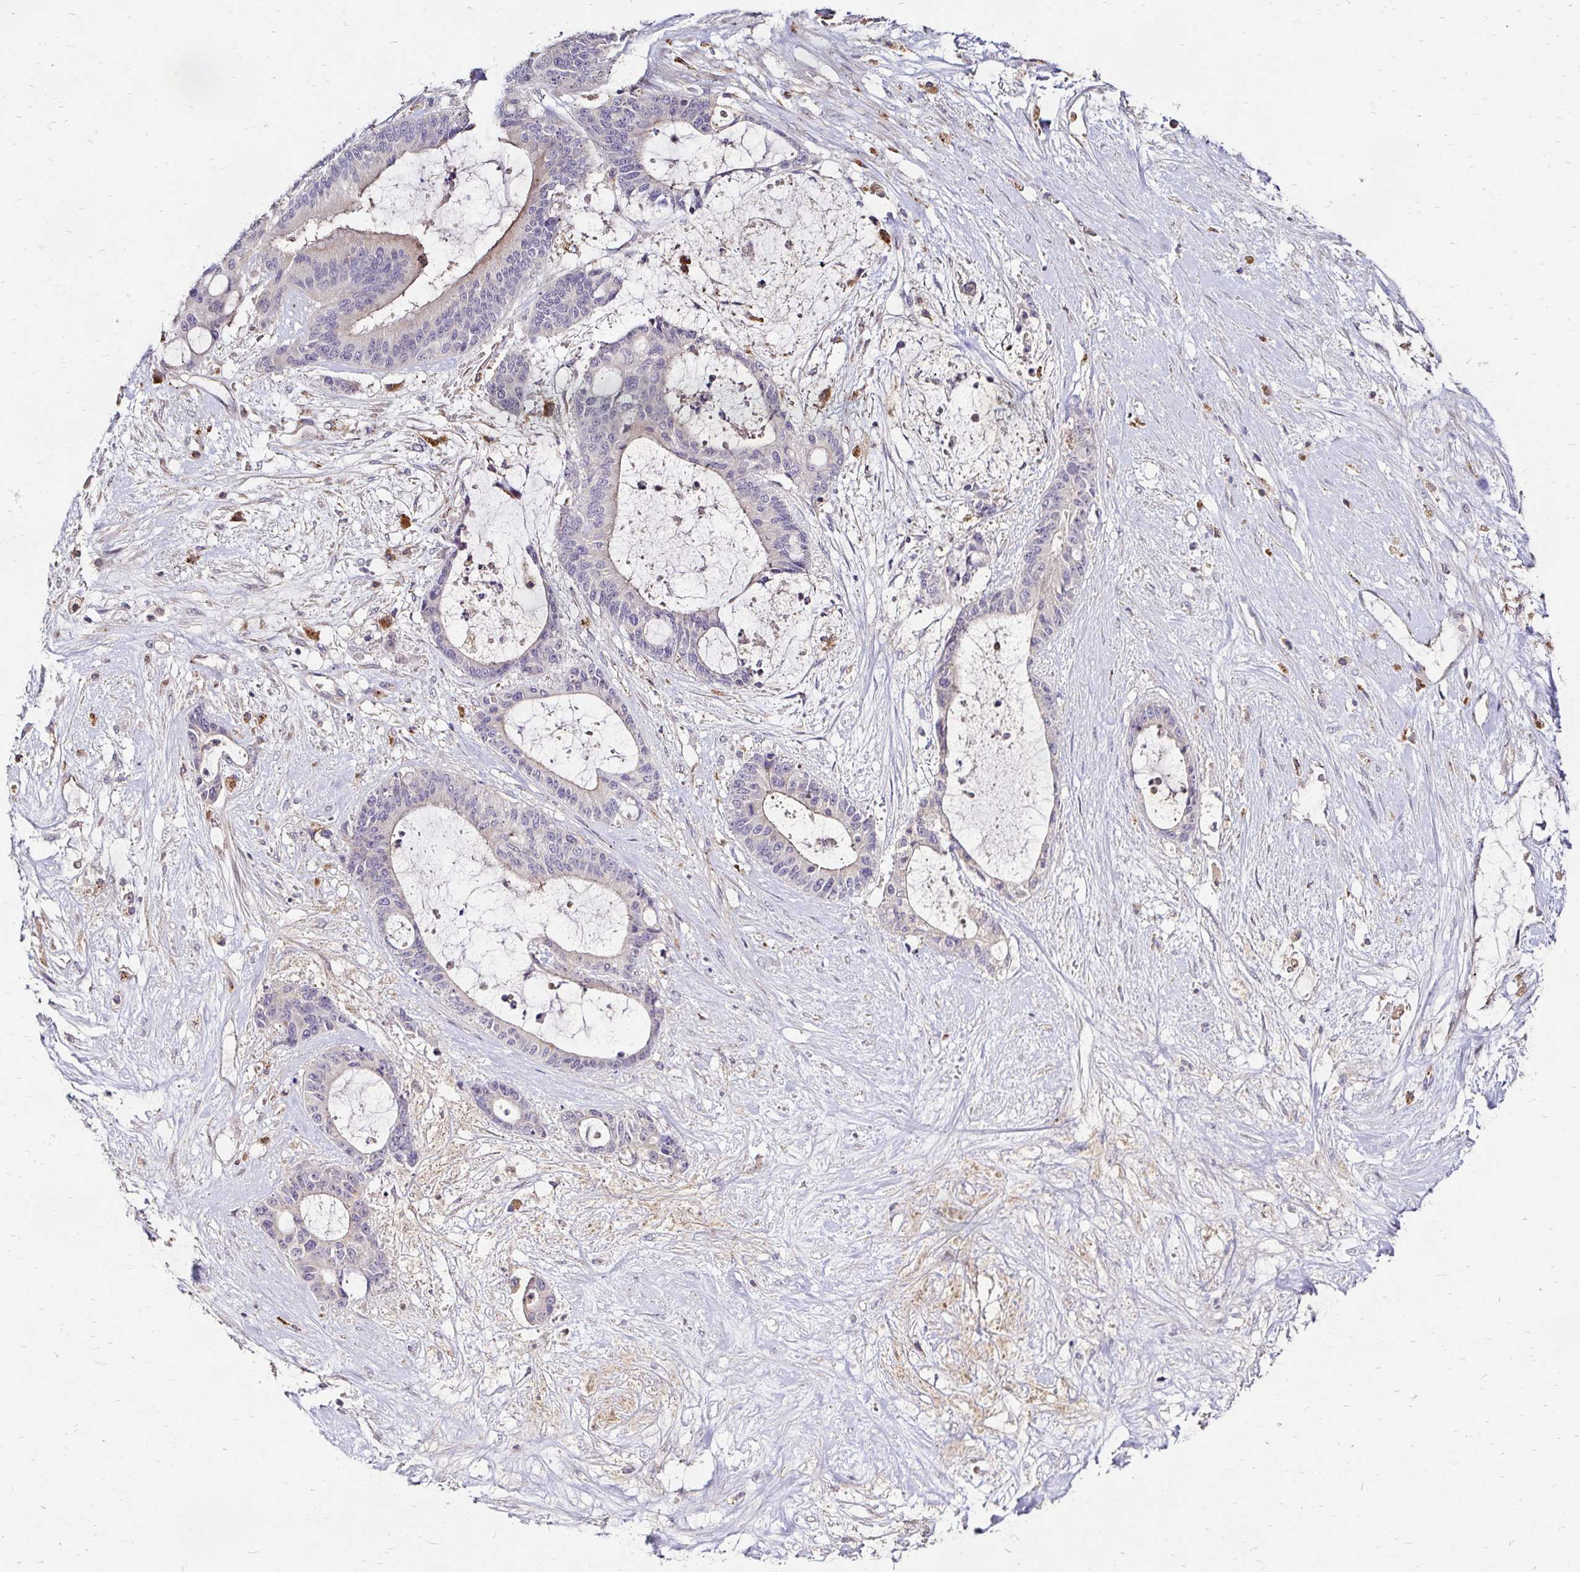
{"staining": {"intensity": "negative", "quantity": "none", "location": "none"}, "tissue": "liver cancer", "cell_type": "Tumor cells", "image_type": "cancer", "snomed": [{"axis": "morphology", "description": "Normal tissue, NOS"}, {"axis": "morphology", "description": "Cholangiocarcinoma"}, {"axis": "topography", "description": "Liver"}, {"axis": "topography", "description": "Peripheral nerve tissue"}], "caption": "Image shows no protein staining in tumor cells of liver cancer tissue.", "gene": "IDUA", "patient": {"sex": "female", "age": 73}}